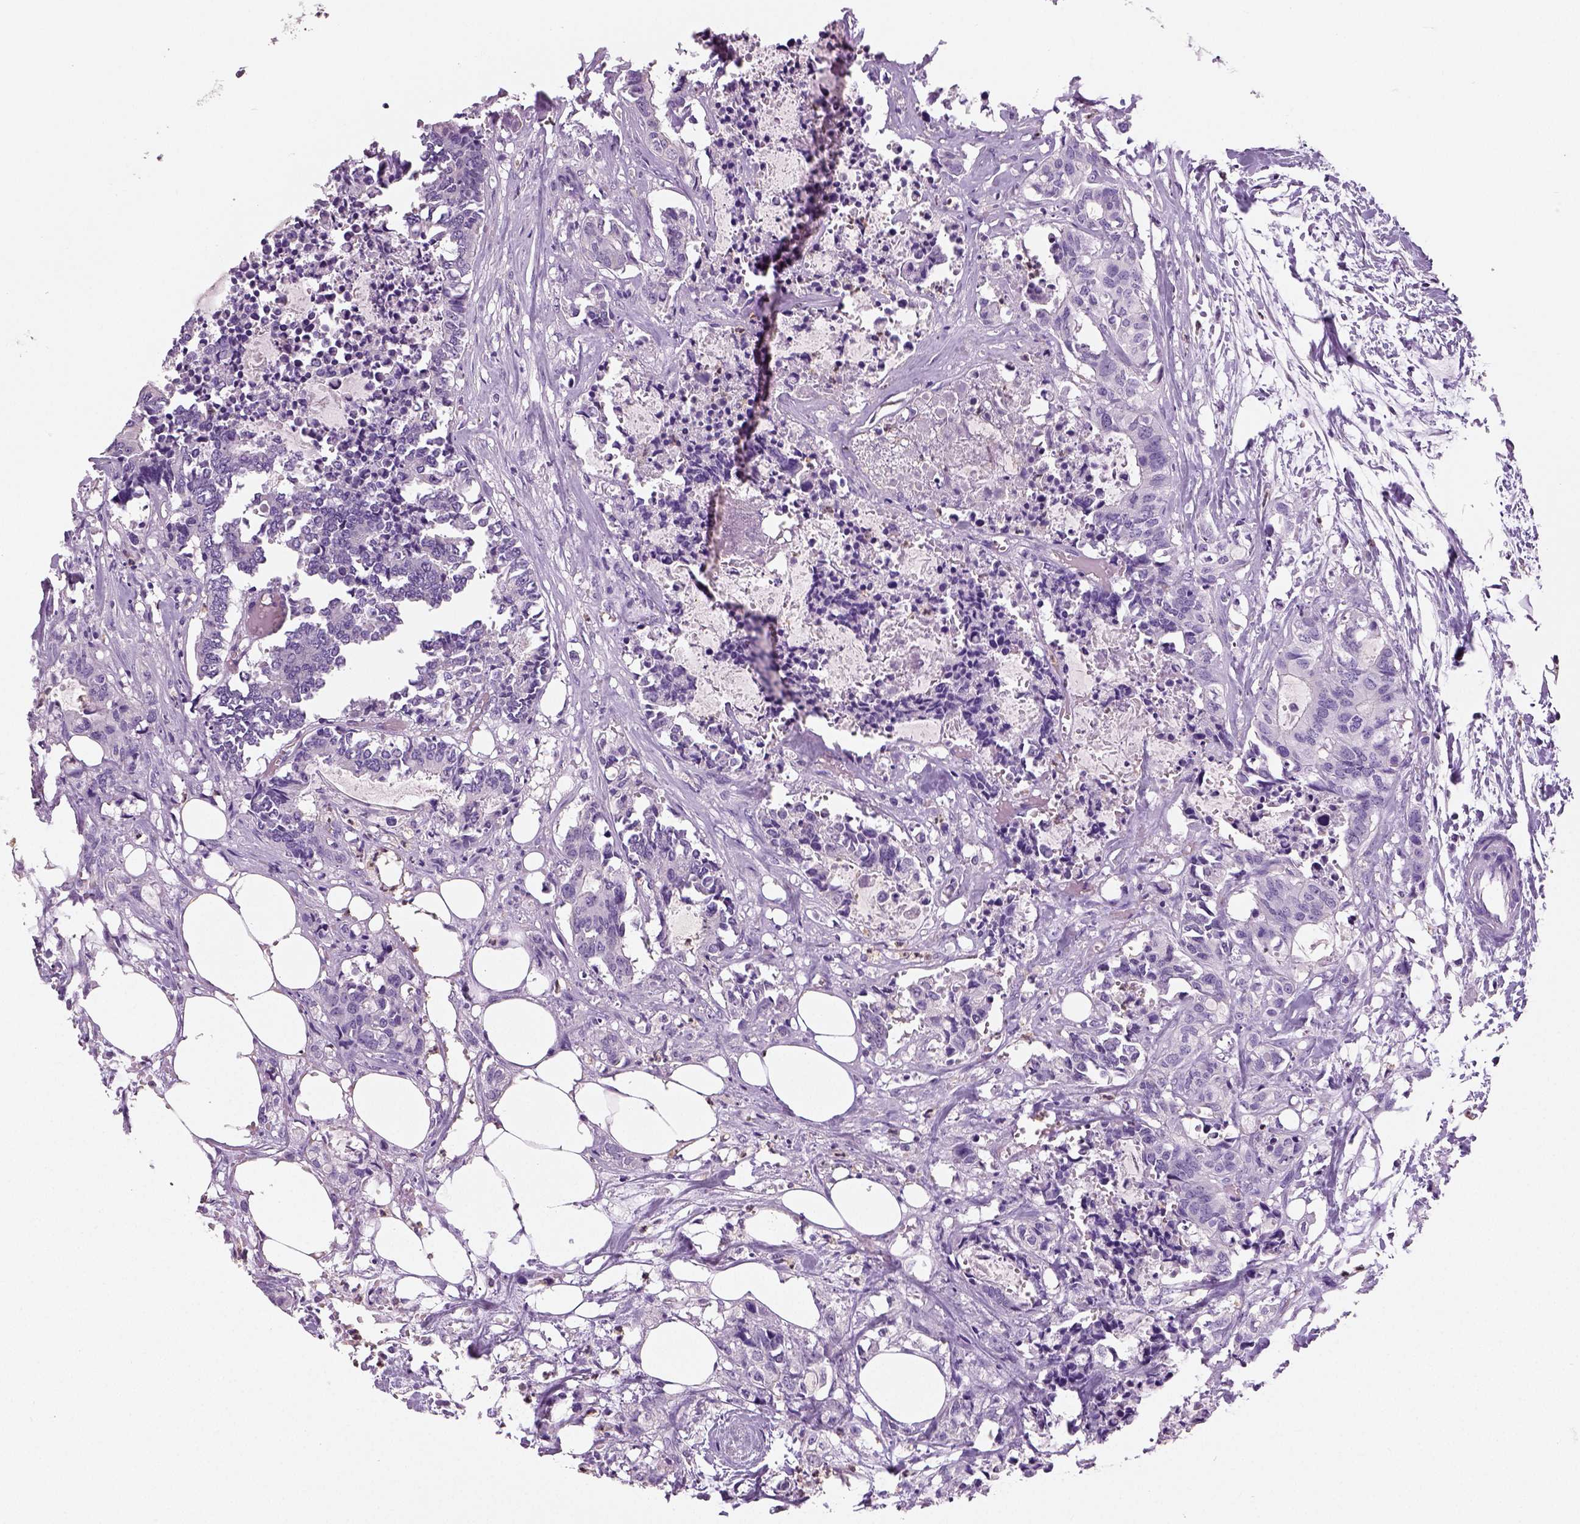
{"staining": {"intensity": "negative", "quantity": "none", "location": "none"}, "tissue": "colorectal cancer", "cell_type": "Tumor cells", "image_type": "cancer", "snomed": [{"axis": "morphology", "description": "Adenocarcinoma, NOS"}, {"axis": "topography", "description": "Colon"}, {"axis": "topography", "description": "Rectum"}], "caption": "Tumor cells show no significant protein staining in adenocarcinoma (colorectal).", "gene": "NECAB2", "patient": {"sex": "male", "age": 57}}